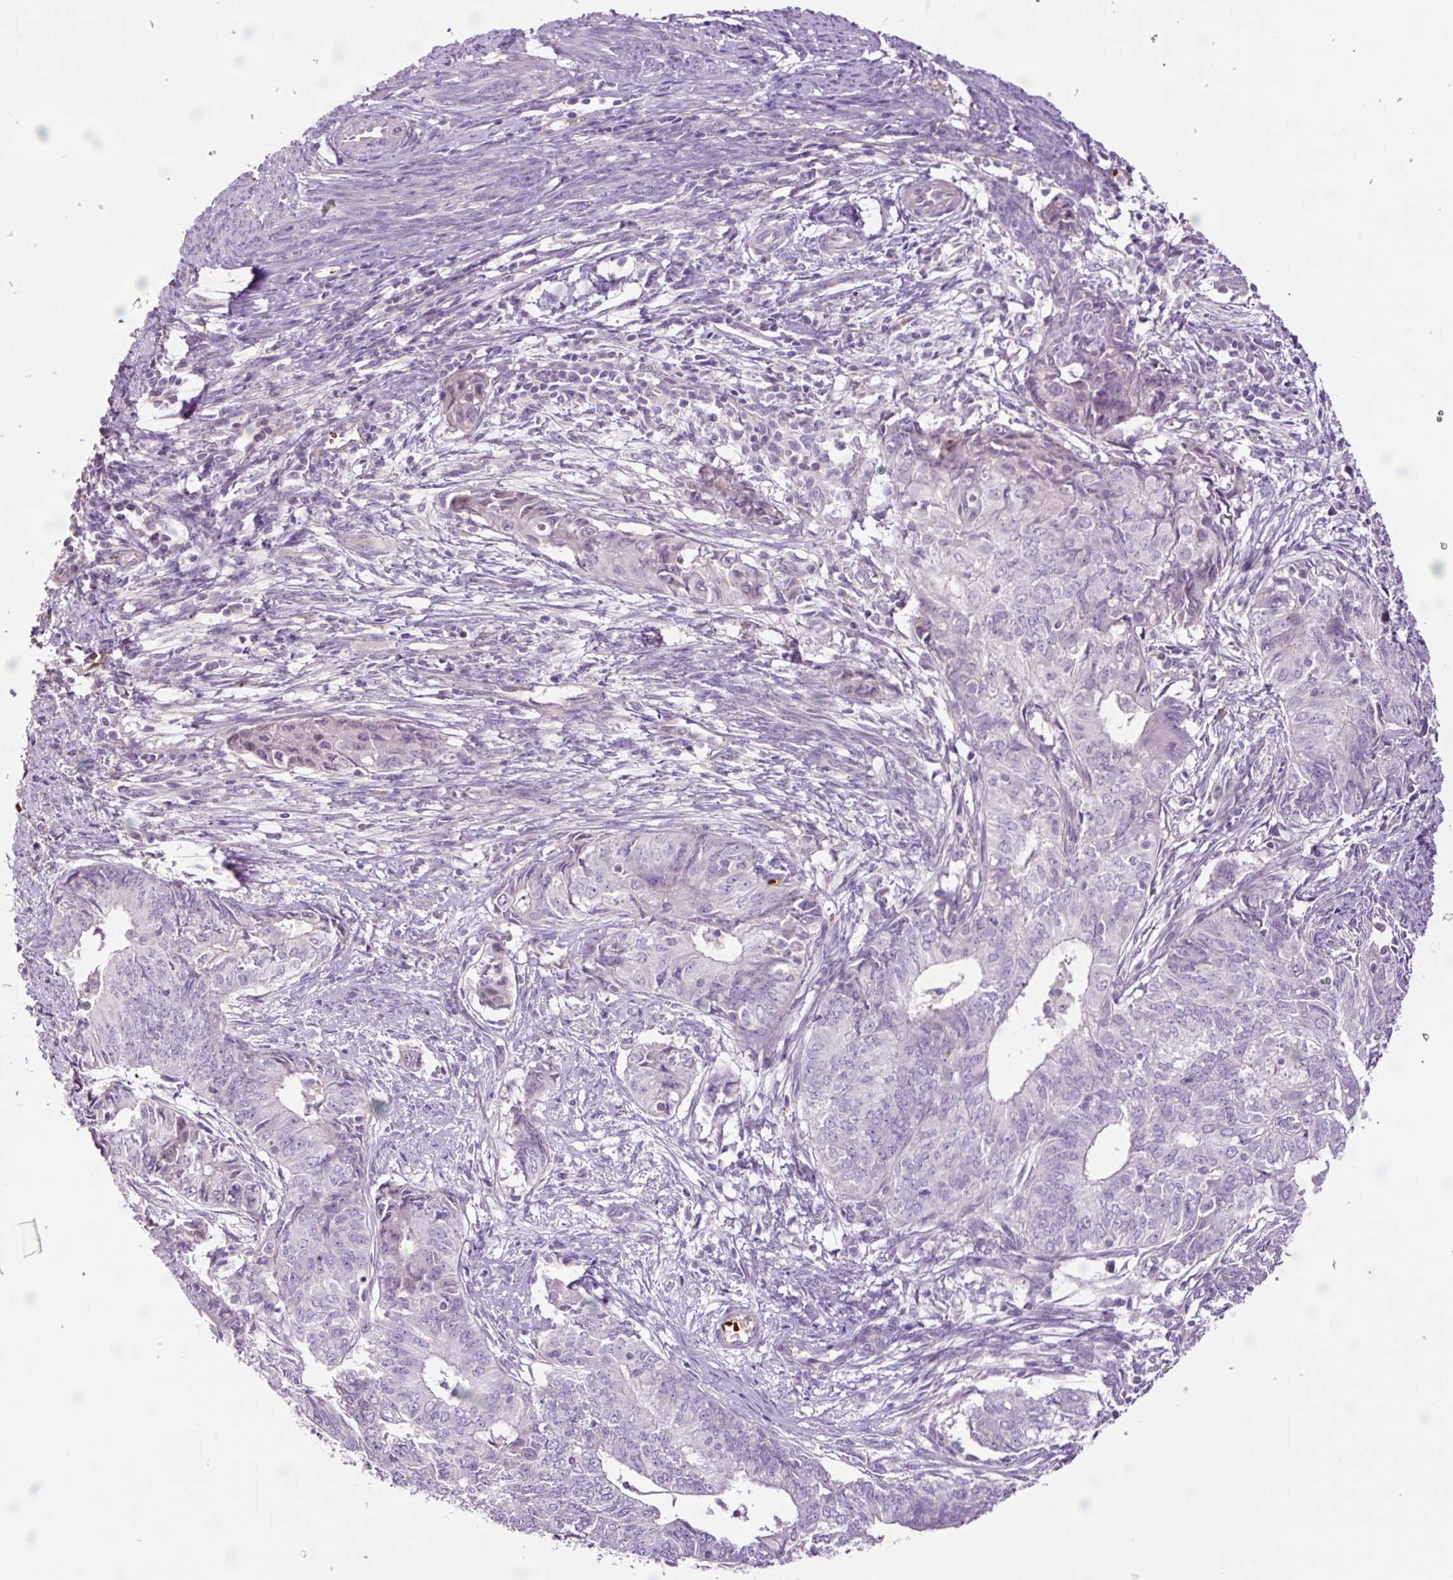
{"staining": {"intensity": "negative", "quantity": "none", "location": "none"}, "tissue": "endometrial cancer", "cell_type": "Tumor cells", "image_type": "cancer", "snomed": [{"axis": "morphology", "description": "Adenocarcinoma, NOS"}, {"axis": "topography", "description": "Endometrium"}], "caption": "Immunohistochemistry (IHC) micrograph of human endometrial adenocarcinoma stained for a protein (brown), which shows no expression in tumor cells. (IHC, brightfield microscopy, high magnification).", "gene": "TMEM235", "patient": {"sex": "female", "age": 62}}